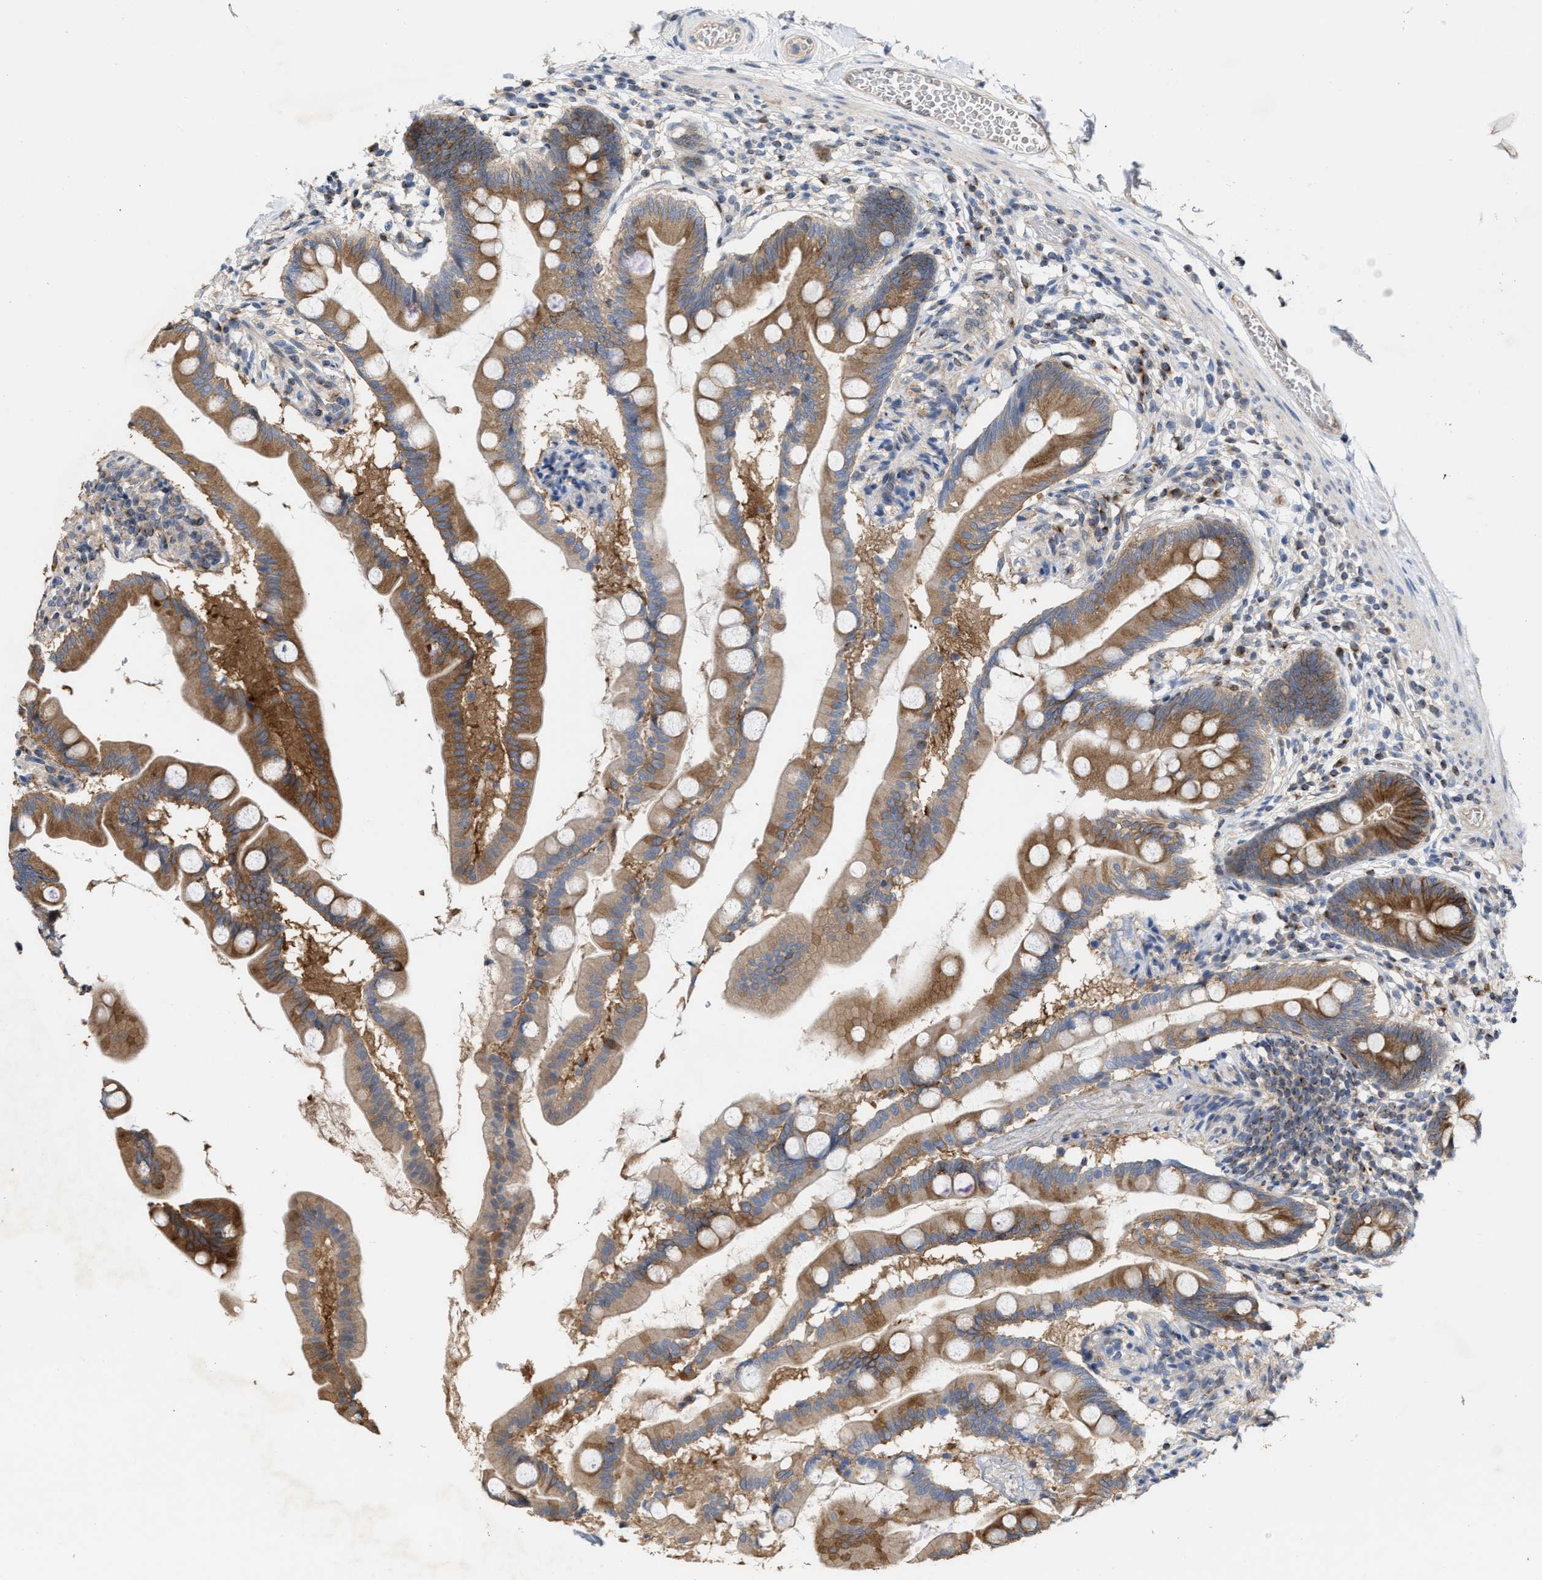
{"staining": {"intensity": "strong", "quantity": ">75%", "location": "cytoplasmic/membranous"}, "tissue": "small intestine", "cell_type": "Glandular cells", "image_type": "normal", "snomed": [{"axis": "morphology", "description": "Normal tissue, NOS"}, {"axis": "topography", "description": "Small intestine"}], "caption": "Protein staining demonstrates strong cytoplasmic/membranous positivity in about >75% of glandular cells in benign small intestine.", "gene": "BBLN", "patient": {"sex": "female", "age": 56}}